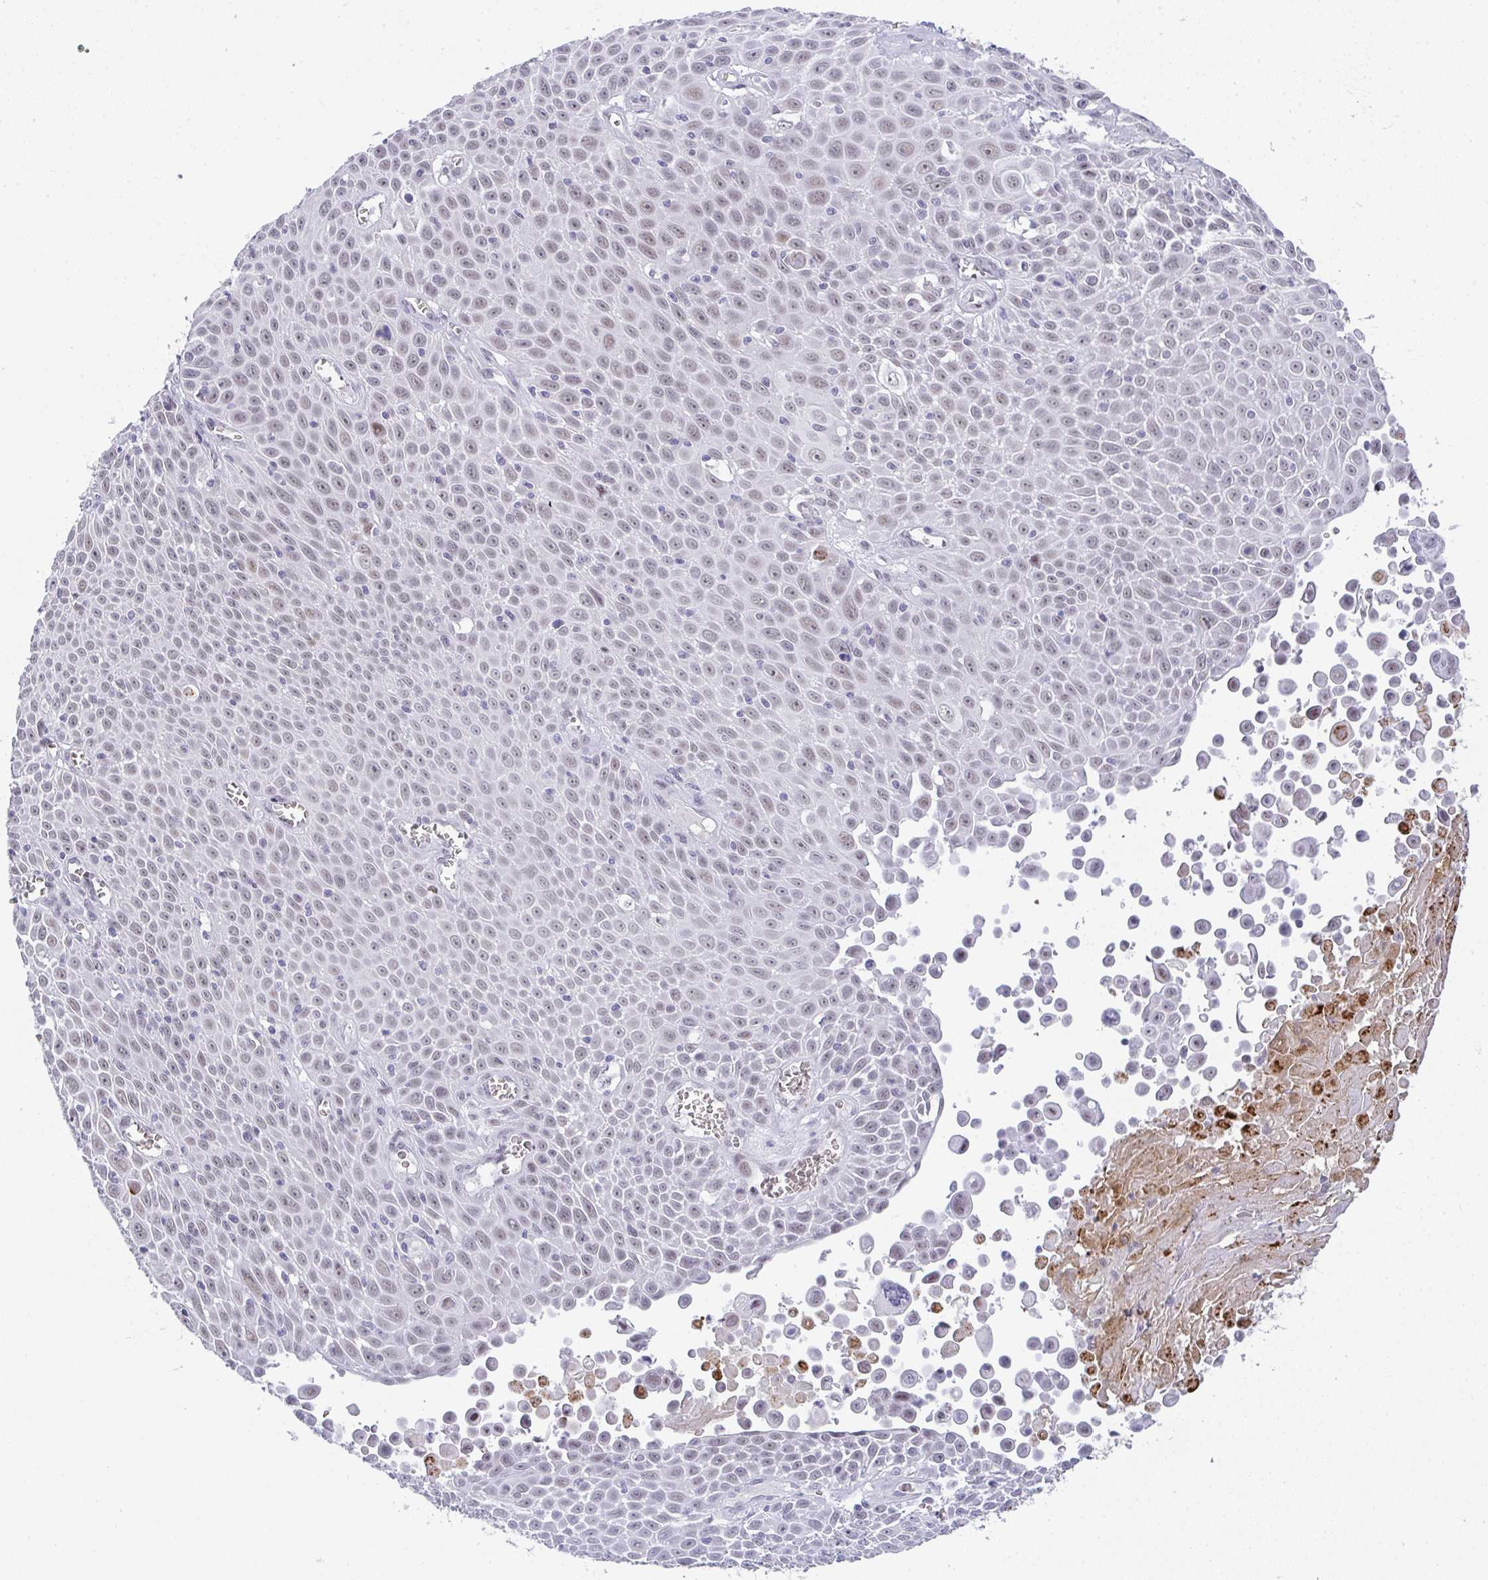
{"staining": {"intensity": "weak", "quantity": "25%-75%", "location": "nuclear"}, "tissue": "lung cancer", "cell_type": "Tumor cells", "image_type": "cancer", "snomed": [{"axis": "morphology", "description": "Squamous cell carcinoma, NOS"}, {"axis": "morphology", "description": "Squamous cell carcinoma, metastatic, NOS"}, {"axis": "topography", "description": "Lymph node"}, {"axis": "topography", "description": "Lung"}], "caption": "Tumor cells display low levels of weak nuclear staining in about 25%-75% of cells in human lung cancer.", "gene": "TNMD", "patient": {"sex": "female", "age": 62}}